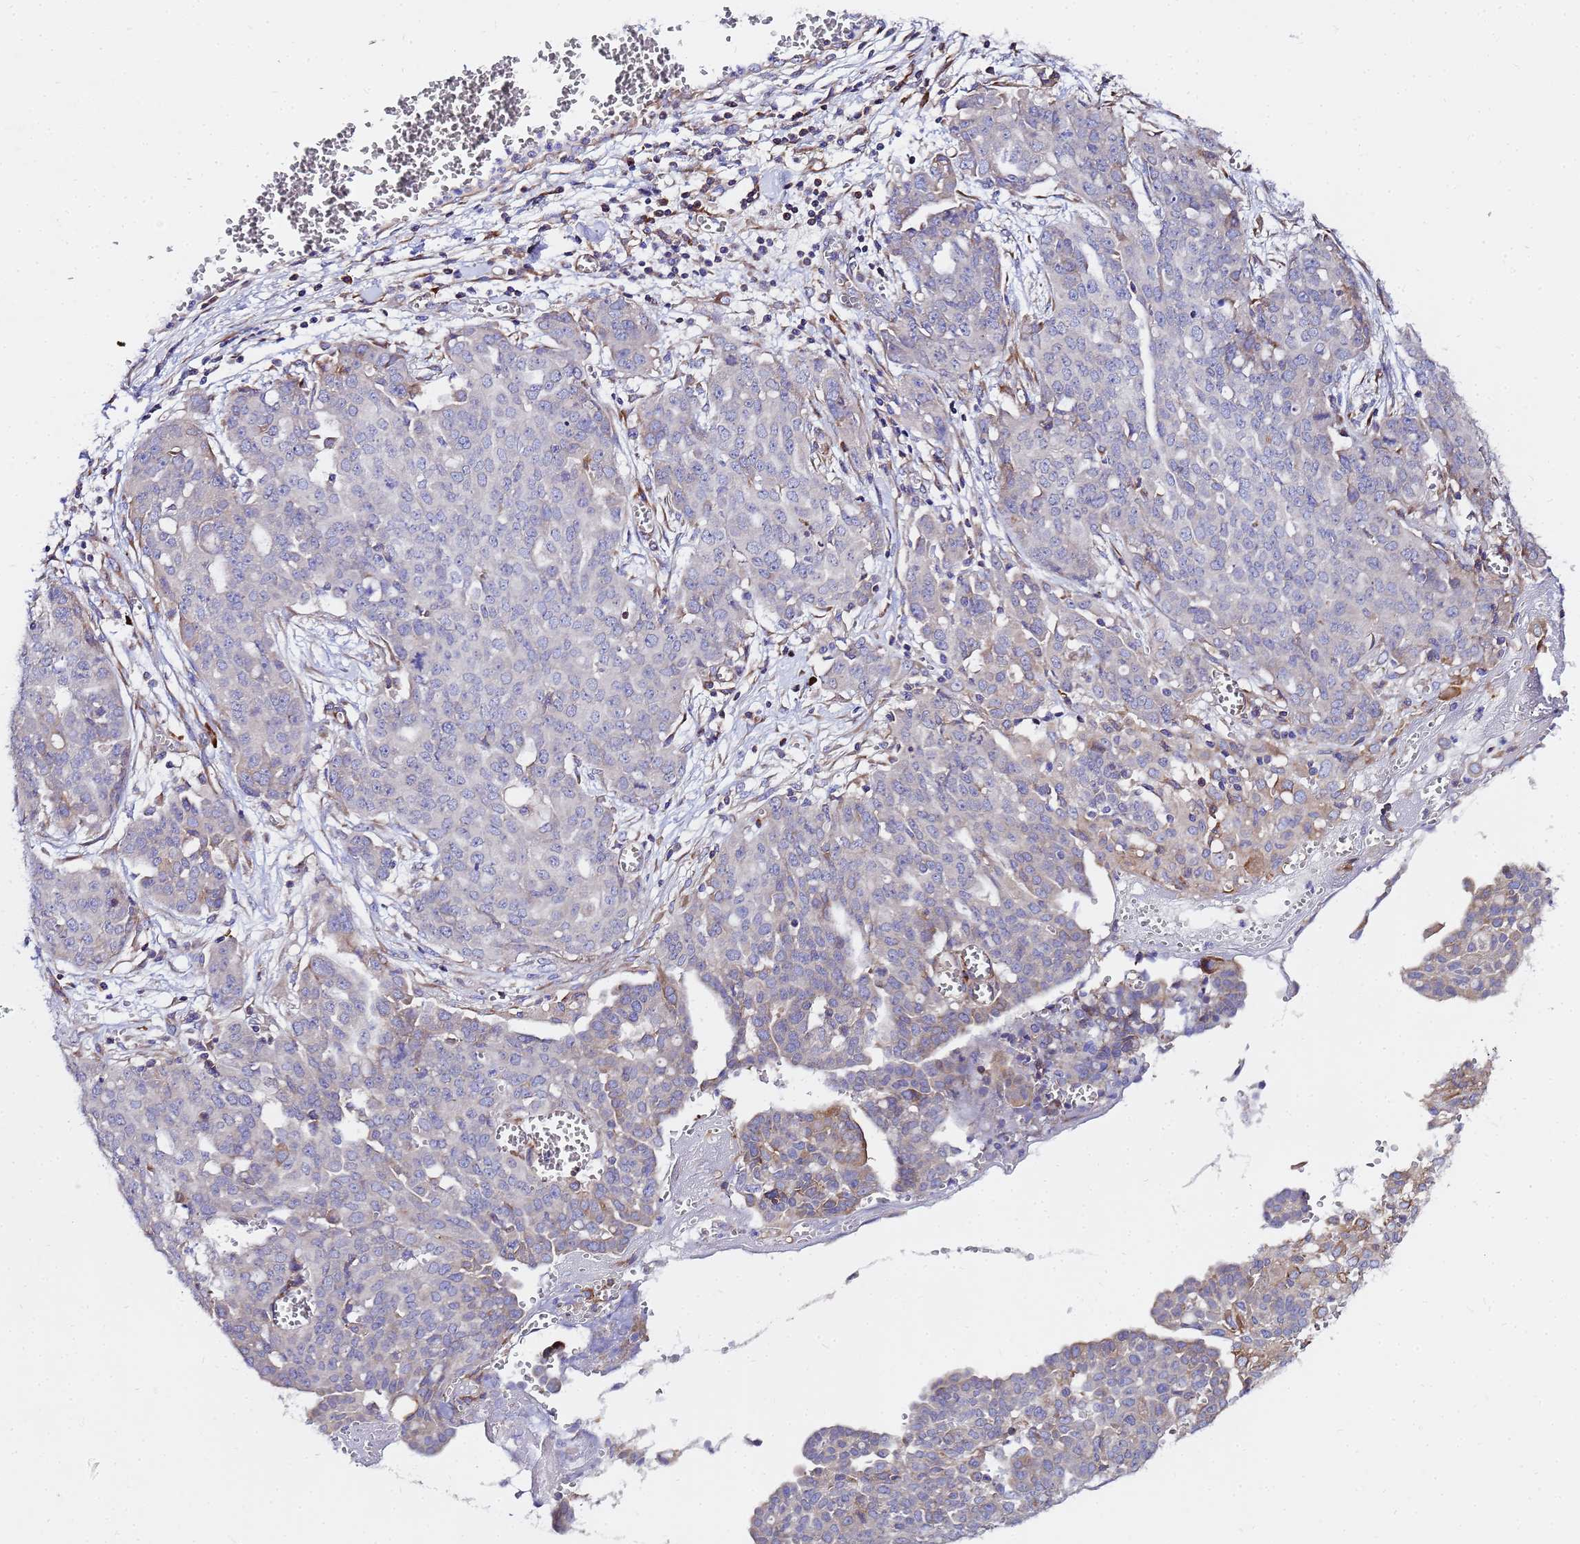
{"staining": {"intensity": "weak", "quantity": "<25%", "location": "cytoplasmic/membranous"}, "tissue": "ovarian cancer", "cell_type": "Tumor cells", "image_type": "cancer", "snomed": [{"axis": "morphology", "description": "Cystadenocarcinoma, serous, NOS"}, {"axis": "topography", "description": "Soft tissue"}, {"axis": "topography", "description": "Ovary"}], "caption": "This is an immunohistochemistry (IHC) micrograph of ovarian cancer (serous cystadenocarcinoma). There is no expression in tumor cells.", "gene": "POM121", "patient": {"sex": "female", "age": 57}}